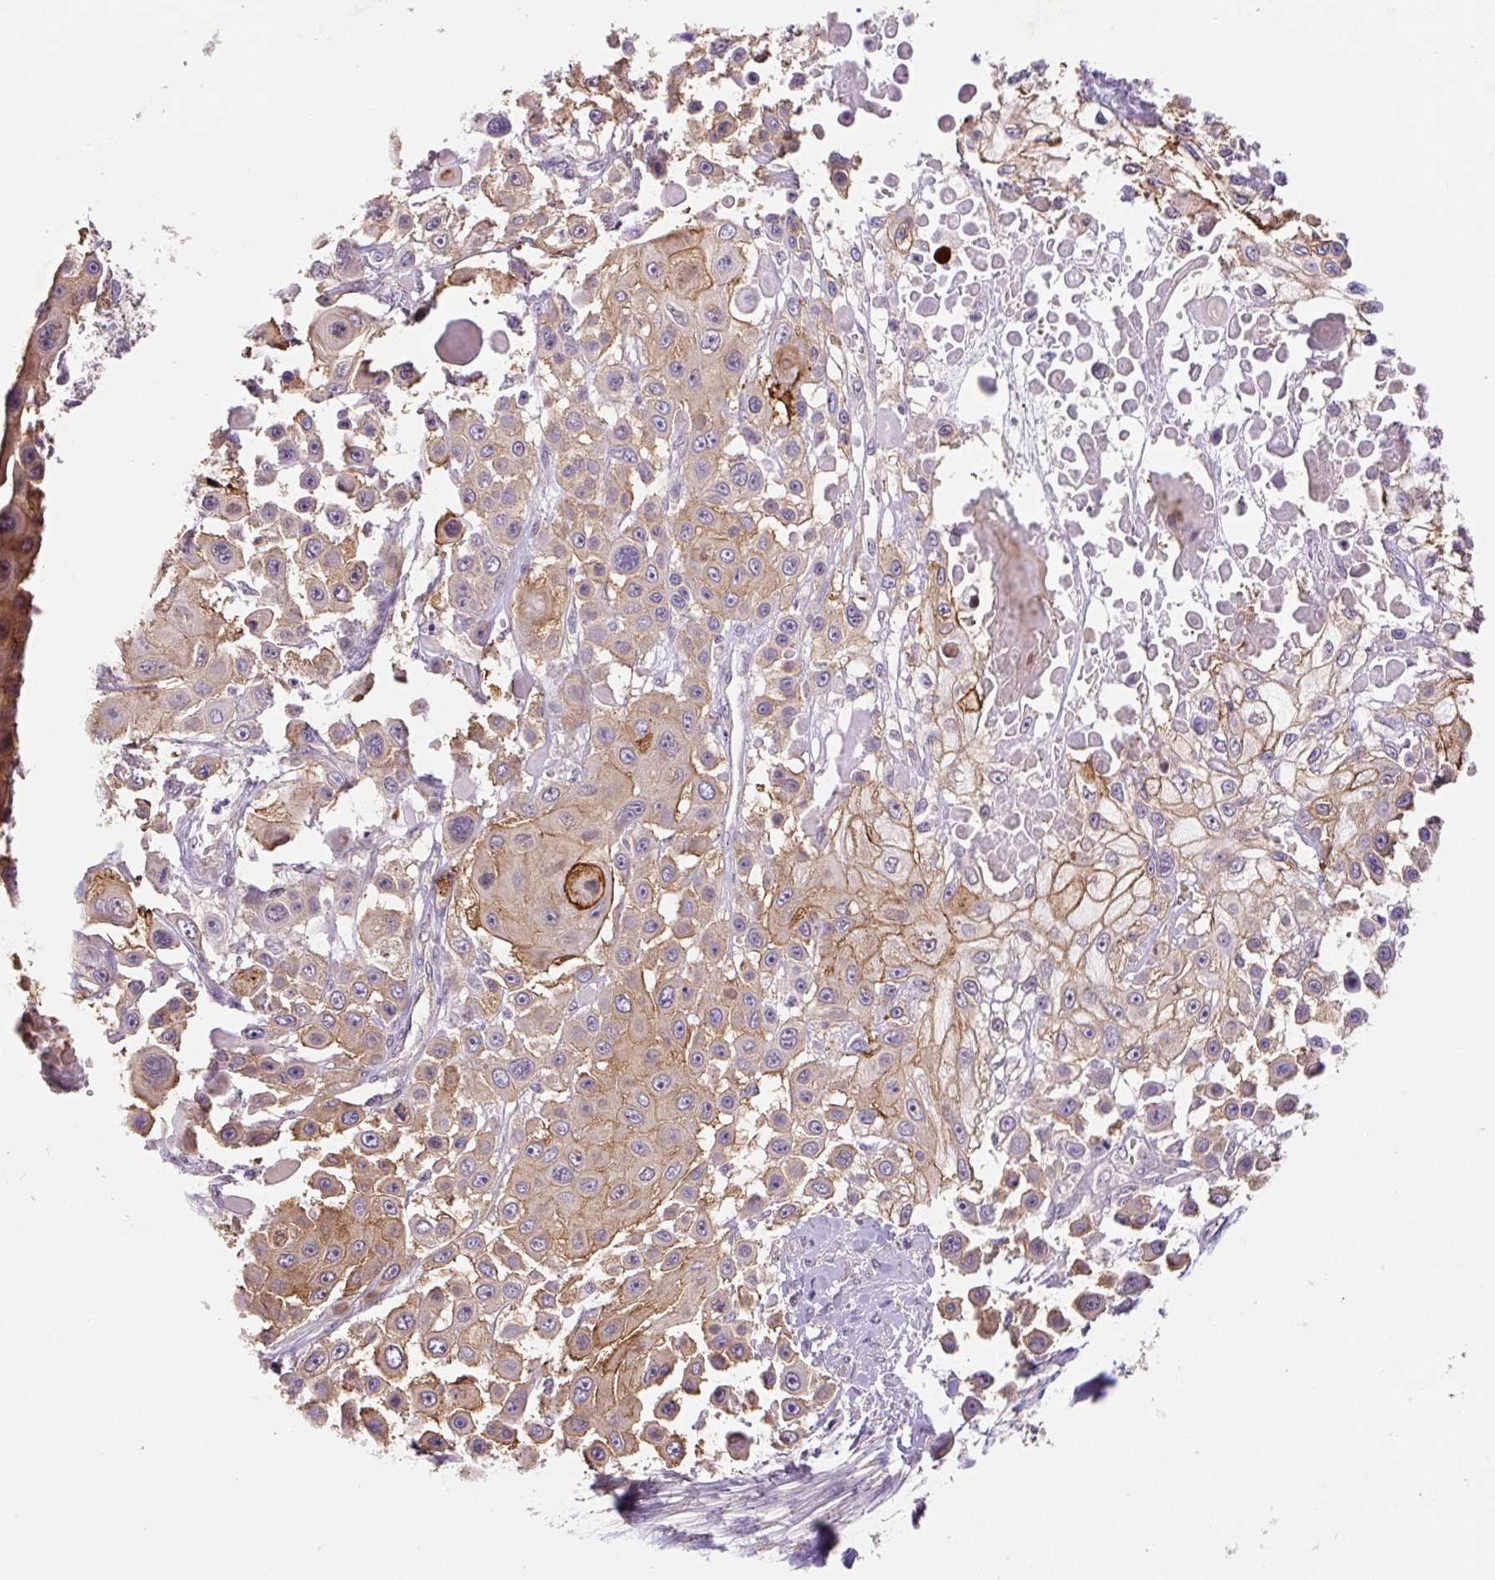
{"staining": {"intensity": "moderate", "quantity": ">75%", "location": "cytoplasmic/membranous"}, "tissue": "skin cancer", "cell_type": "Tumor cells", "image_type": "cancer", "snomed": [{"axis": "morphology", "description": "Squamous cell carcinoma, NOS"}, {"axis": "topography", "description": "Skin"}], "caption": "The immunohistochemical stain labels moderate cytoplasmic/membranous expression in tumor cells of skin cancer tissue. Using DAB (3,3'-diaminobenzidine) (brown) and hematoxylin (blue) stains, captured at high magnification using brightfield microscopy.", "gene": "COX8A", "patient": {"sex": "male", "age": 67}}